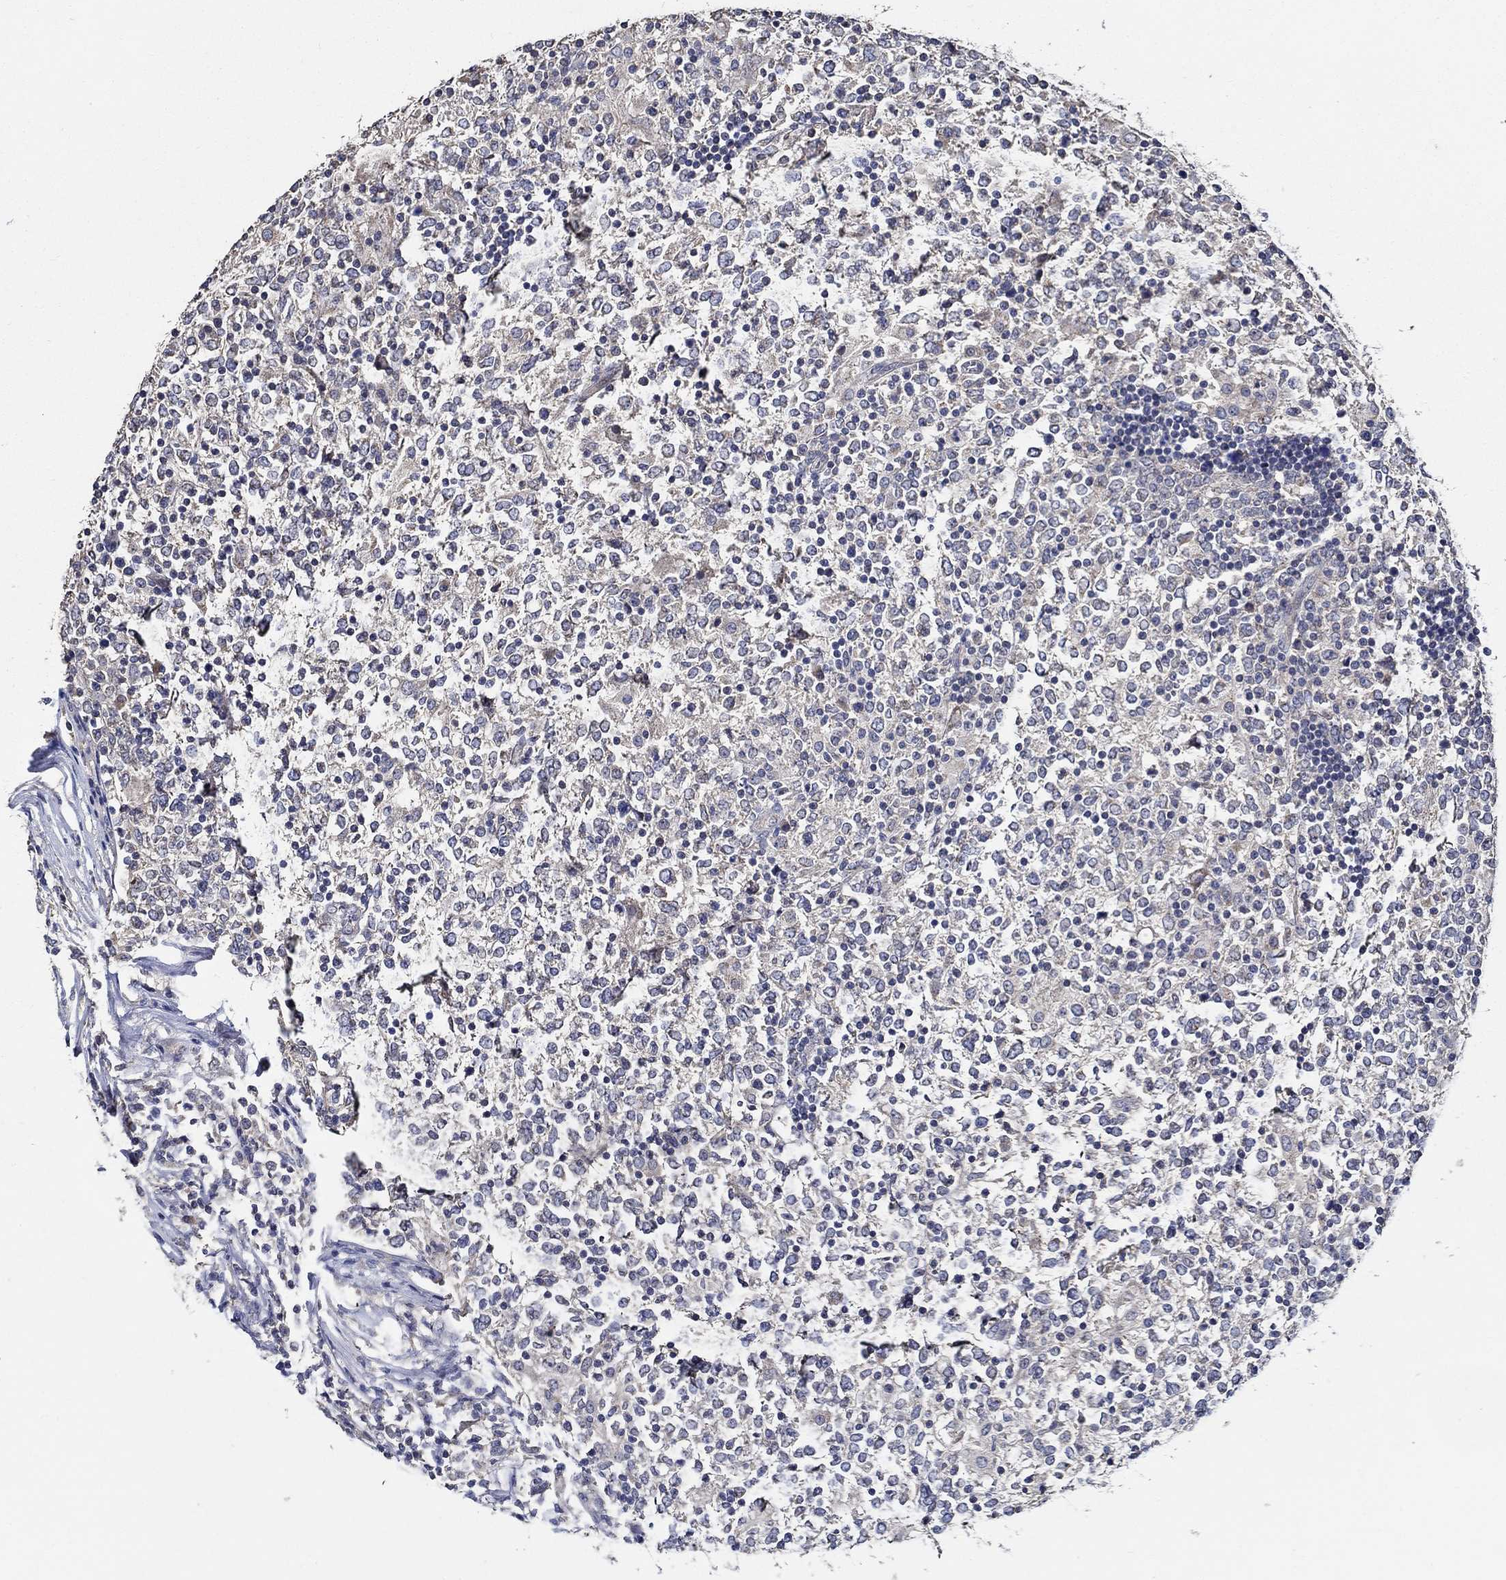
{"staining": {"intensity": "negative", "quantity": "none", "location": "none"}, "tissue": "lymphoma", "cell_type": "Tumor cells", "image_type": "cancer", "snomed": [{"axis": "morphology", "description": "Malignant lymphoma, non-Hodgkin's type, High grade"}, {"axis": "topography", "description": "Lymph node"}], "caption": "Immunohistochemistry (IHC) micrograph of human lymphoma stained for a protein (brown), which shows no expression in tumor cells. (Stains: DAB (3,3'-diaminobenzidine) immunohistochemistry (IHC) with hematoxylin counter stain, Microscopy: brightfield microscopy at high magnification).", "gene": "WDR53", "patient": {"sex": "female", "age": 84}}